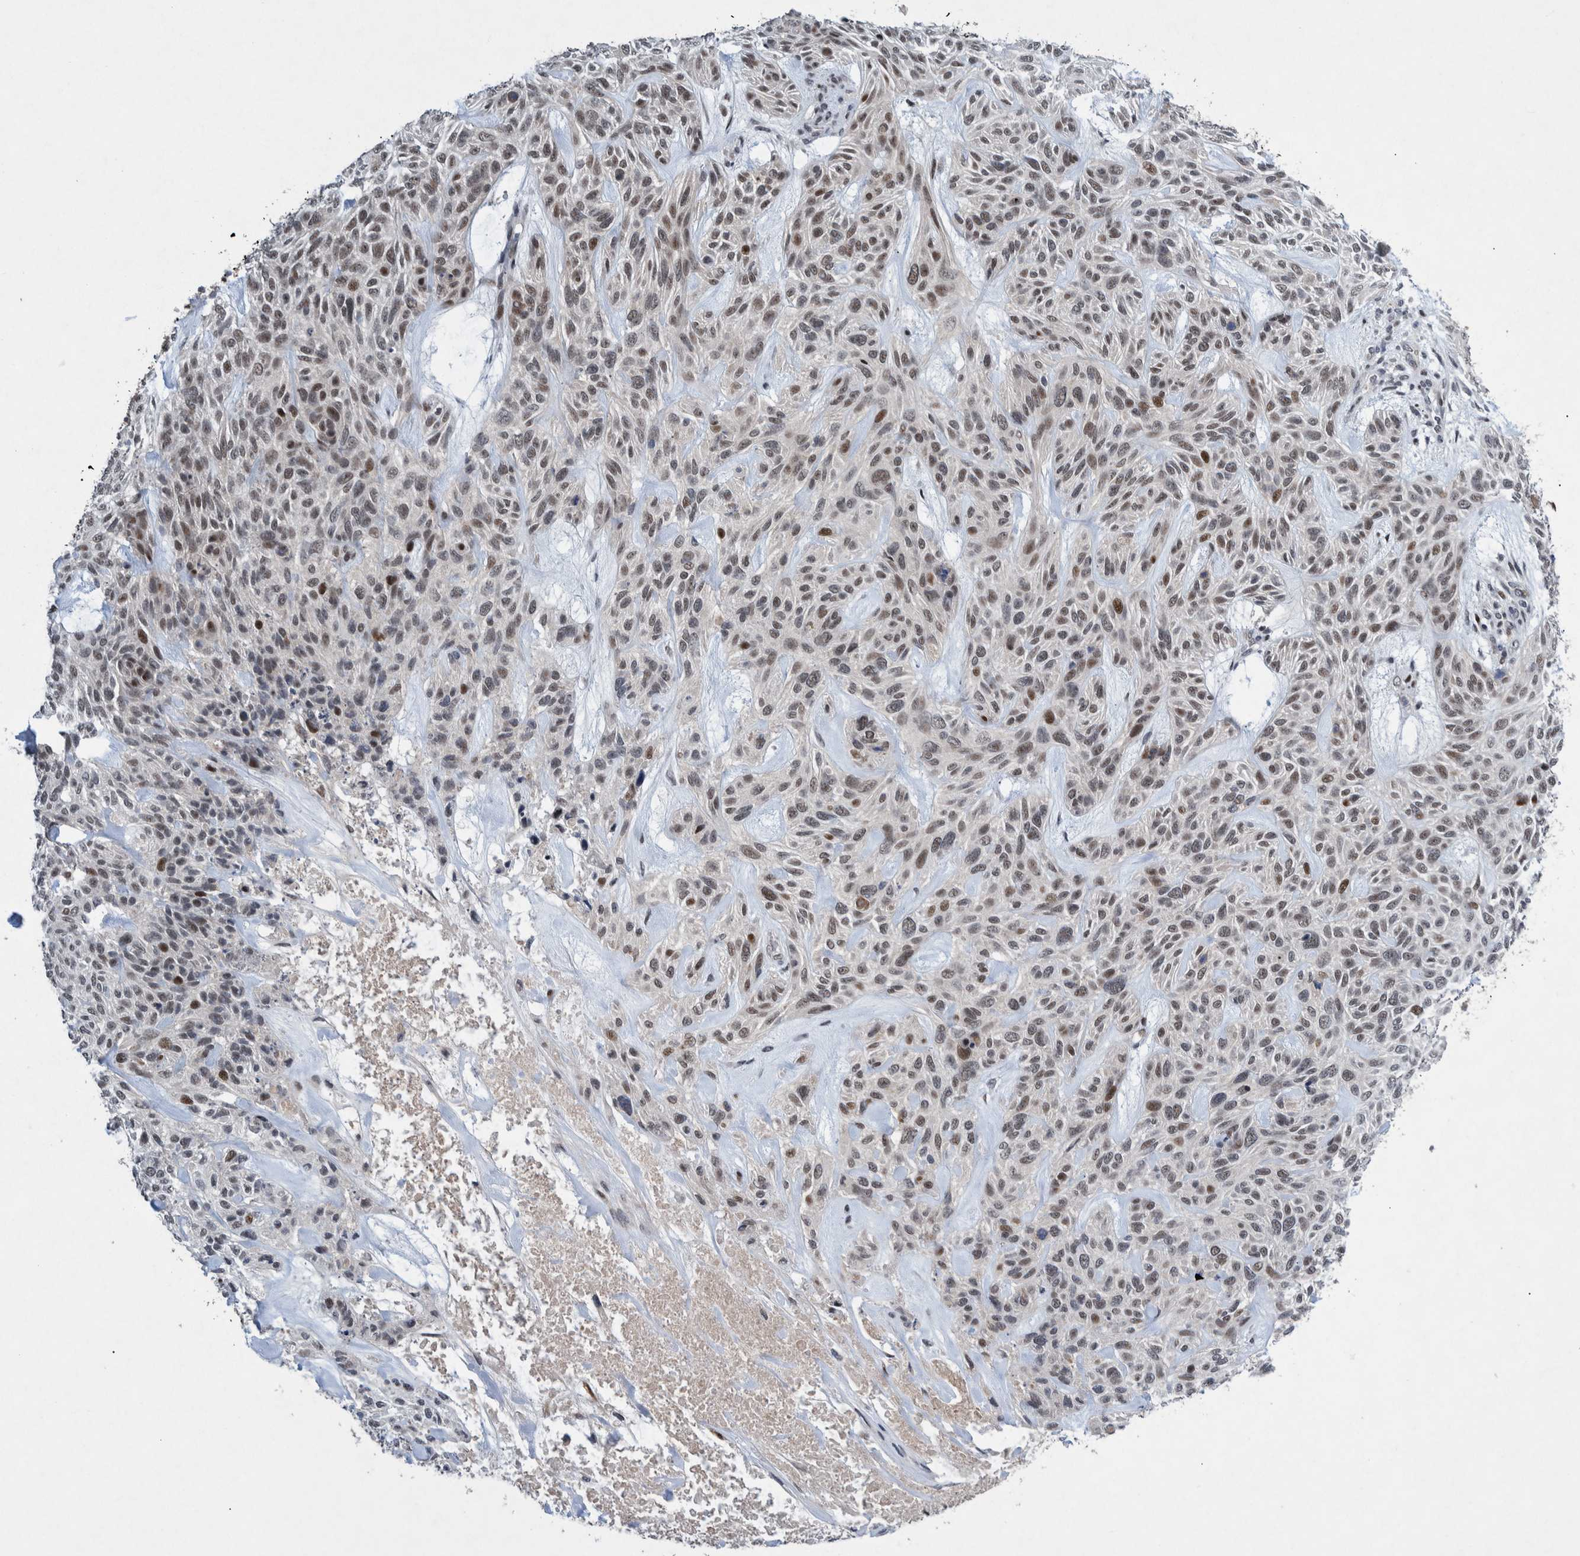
{"staining": {"intensity": "weak", "quantity": ">75%", "location": "nuclear"}, "tissue": "skin cancer", "cell_type": "Tumor cells", "image_type": "cancer", "snomed": [{"axis": "morphology", "description": "Basal cell carcinoma"}, {"axis": "topography", "description": "Skin"}], "caption": "Protein expression analysis of skin basal cell carcinoma demonstrates weak nuclear positivity in about >75% of tumor cells. (DAB (3,3'-diaminobenzidine) IHC with brightfield microscopy, high magnification).", "gene": "ESRP1", "patient": {"sex": "male", "age": 55}}